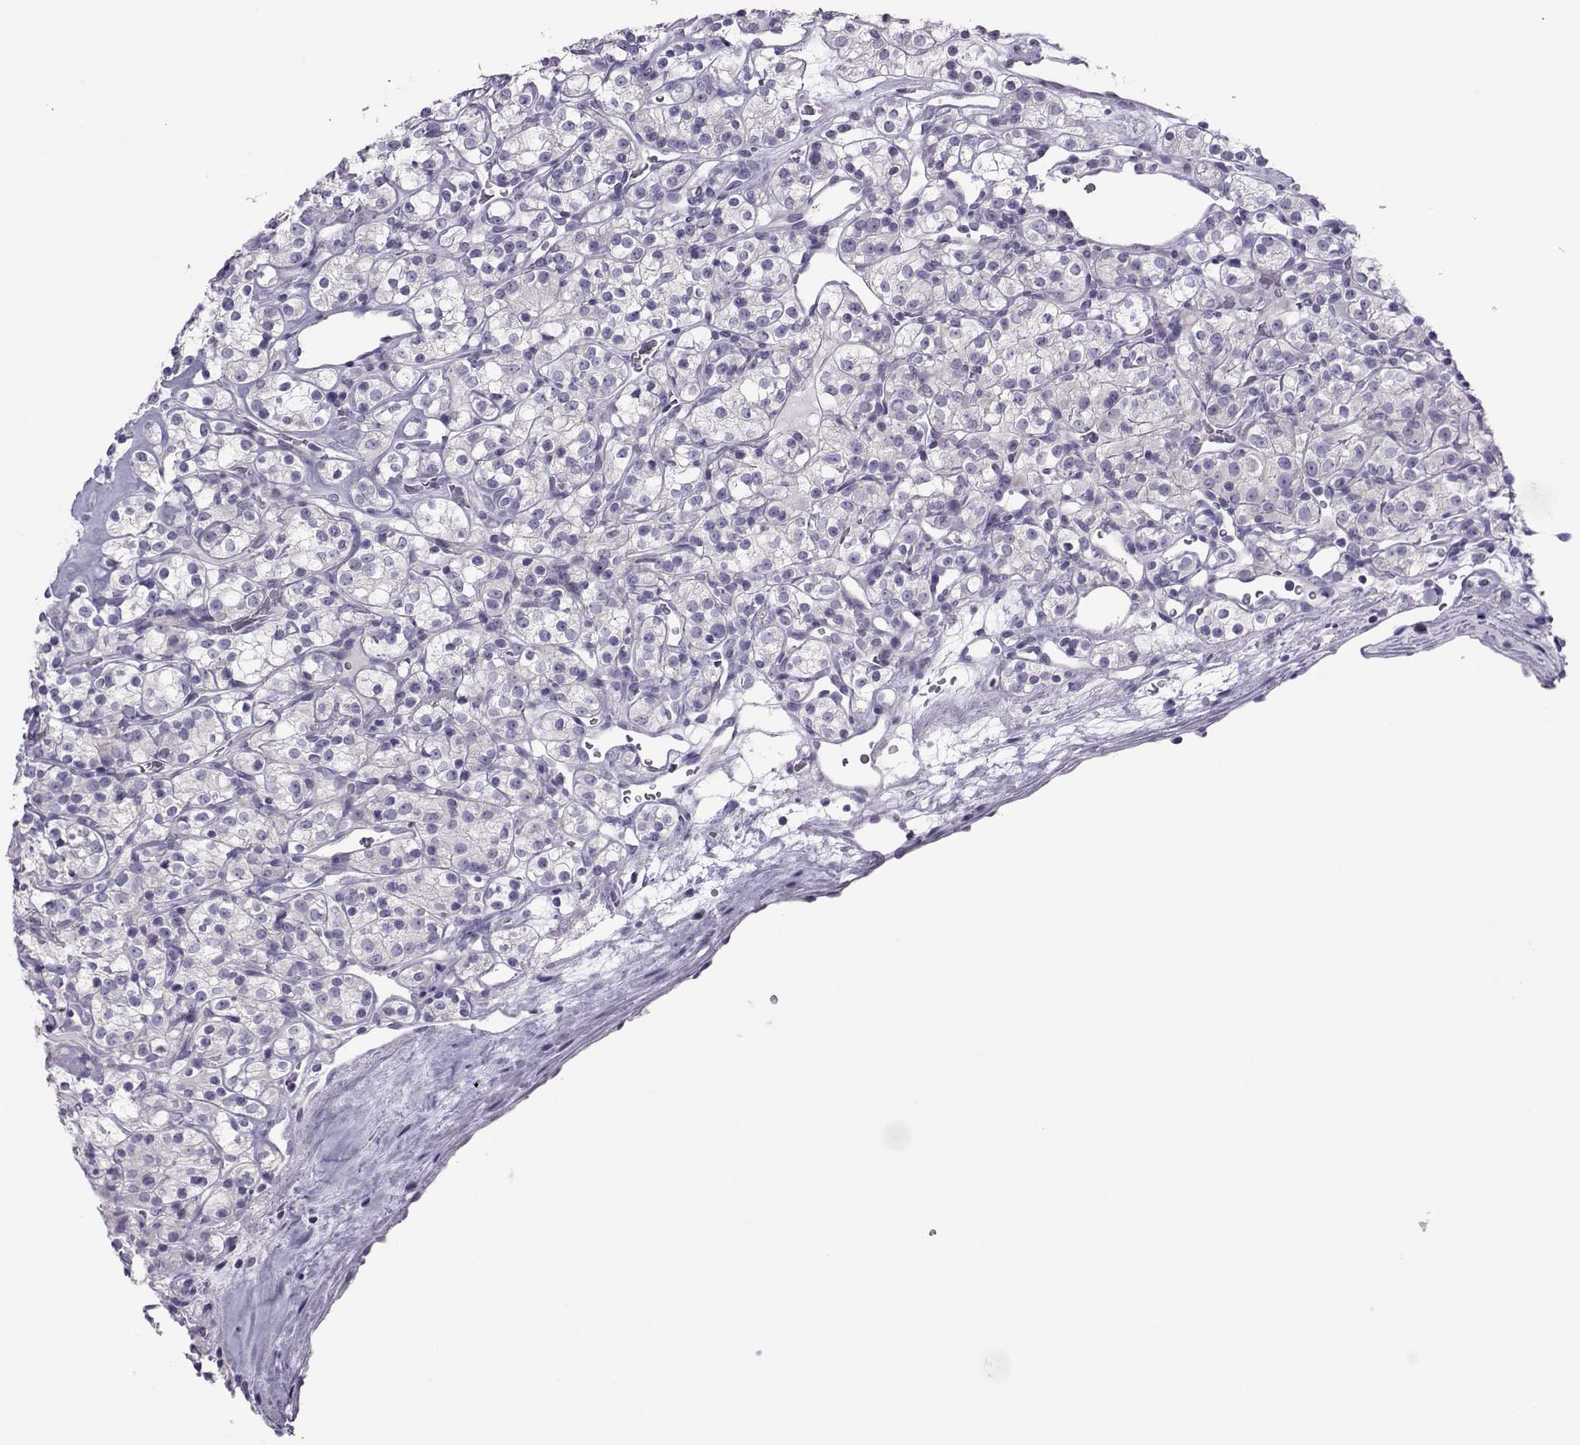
{"staining": {"intensity": "negative", "quantity": "none", "location": "none"}, "tissue": "renal cancer", "cell_type": "Tumor cells", "image_type": "cancer", "snomed": [{"axis": "morphology", "description": "Adenocarcinoma, NOS"}, {"axis": "topography", "description": "Kidney"}], "caption": "Immunohistochemical staining of renal cancer displays no significant staining in tumor cells. Brightfield microscopy of immunohistochemistry stained with DAB (3,3'-diaminobenzidine) (brown) and hematoxylin (blue), captured at high magnification.", "gene": "TRPM7", "patient": {"sex": "male", "age": 77}}